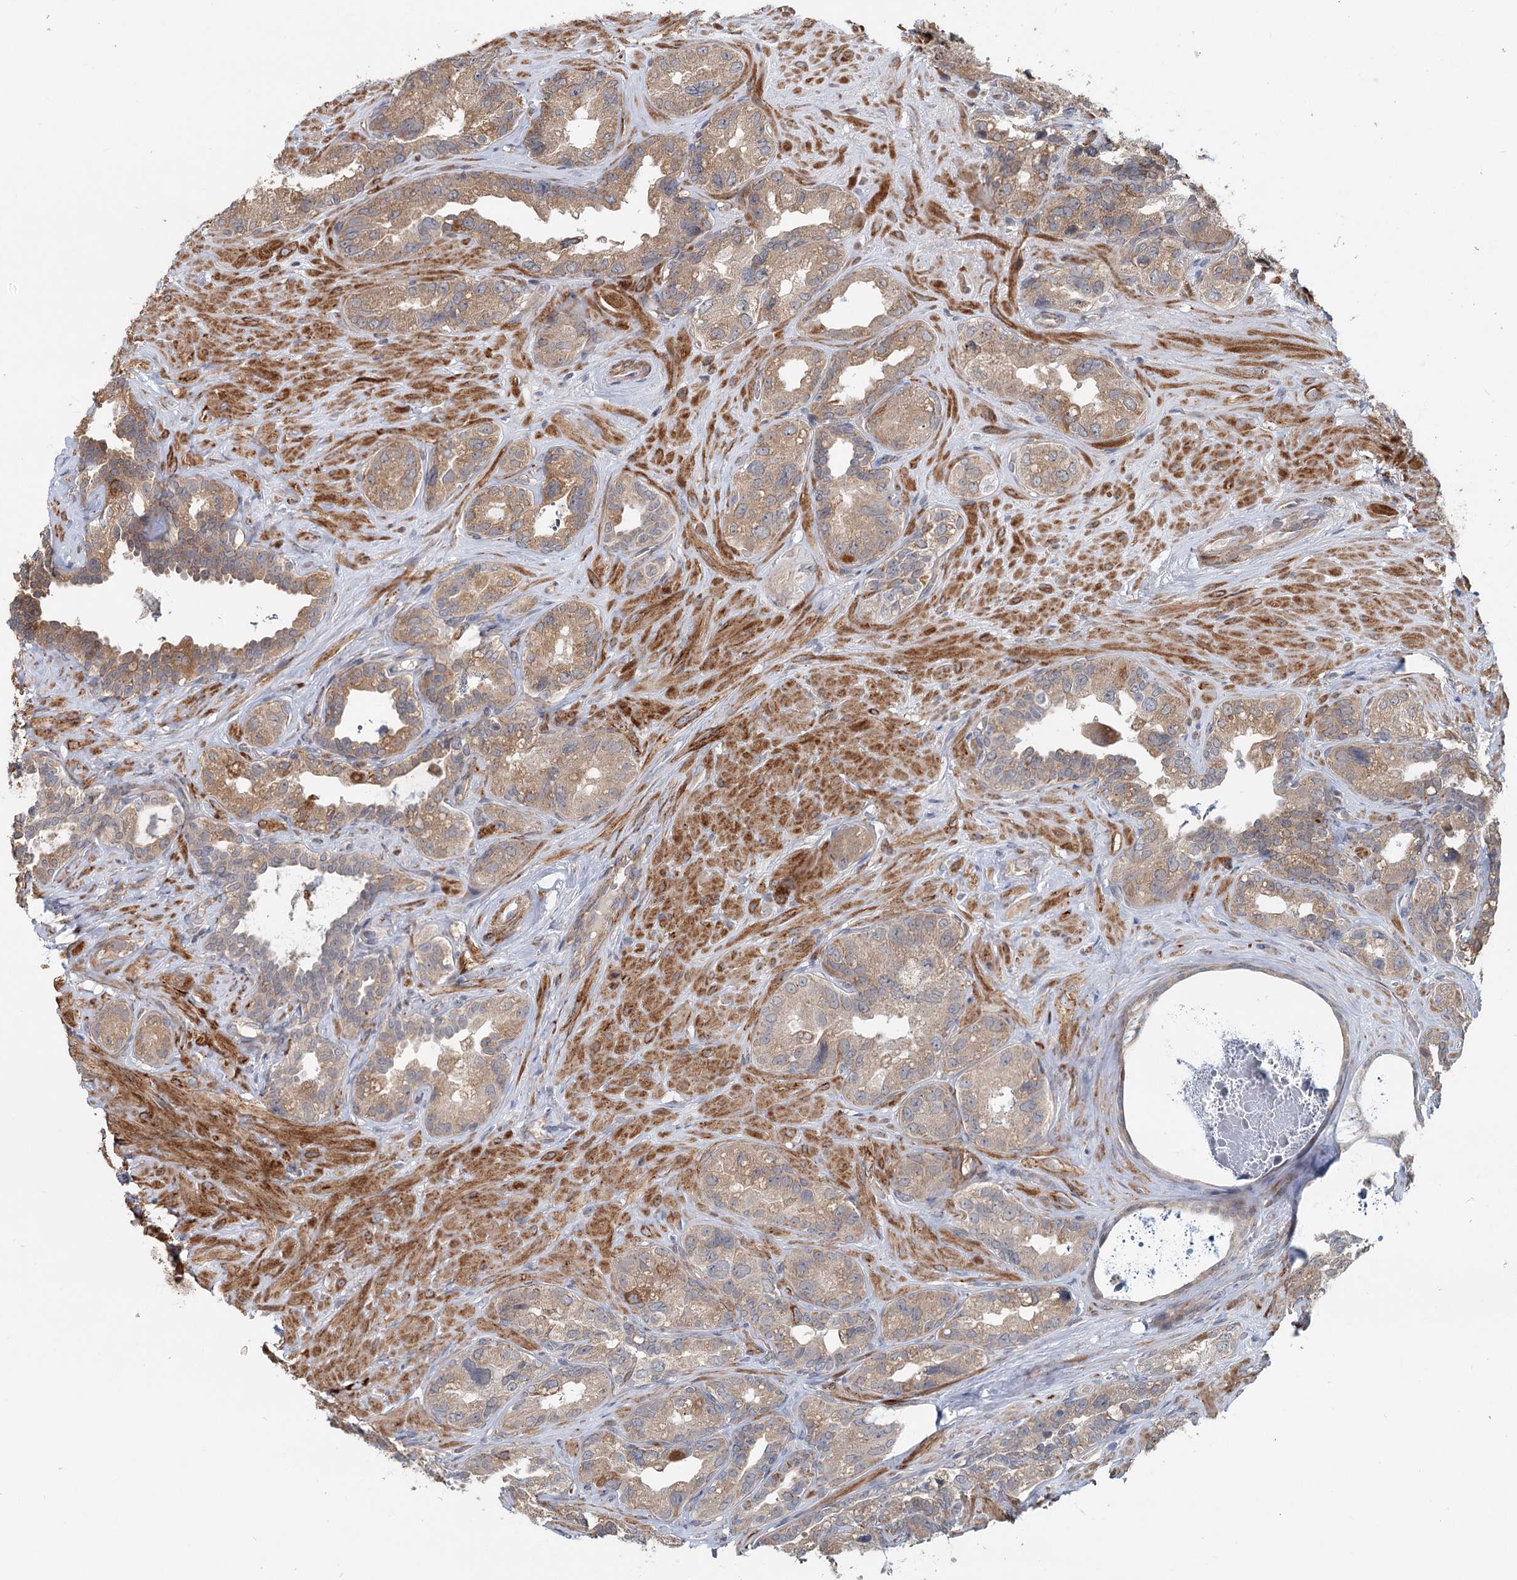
{"staining": {"intensity": "weak", "quantity": ">75%", "location": "cytoplasmic/membranous"}, "tissue": "seminal vesicle", "cell_type": "Glandular cells", "image_type": "normal", "snomed": [{"axis": "morphology", "description": "Normal tissue, NOS"}, {"axis": "topography", "description": "Seminal veicle"}, {"axis": "topography", "description": "Peripheral nerve tissue"}], "caption": "The immunohistochemical stain highlights weak cytoplasmic/membranous positivity in glandular cells of normal seminal vesicle. The staining is performed using DAB (3,3'-diaminobenzidine) brown chromogen to label protein expression. The nuclei are counter-stained blue using hematoxylin.", "gene": "RNF111", "patient": {"sex": "male", "age": 67}}